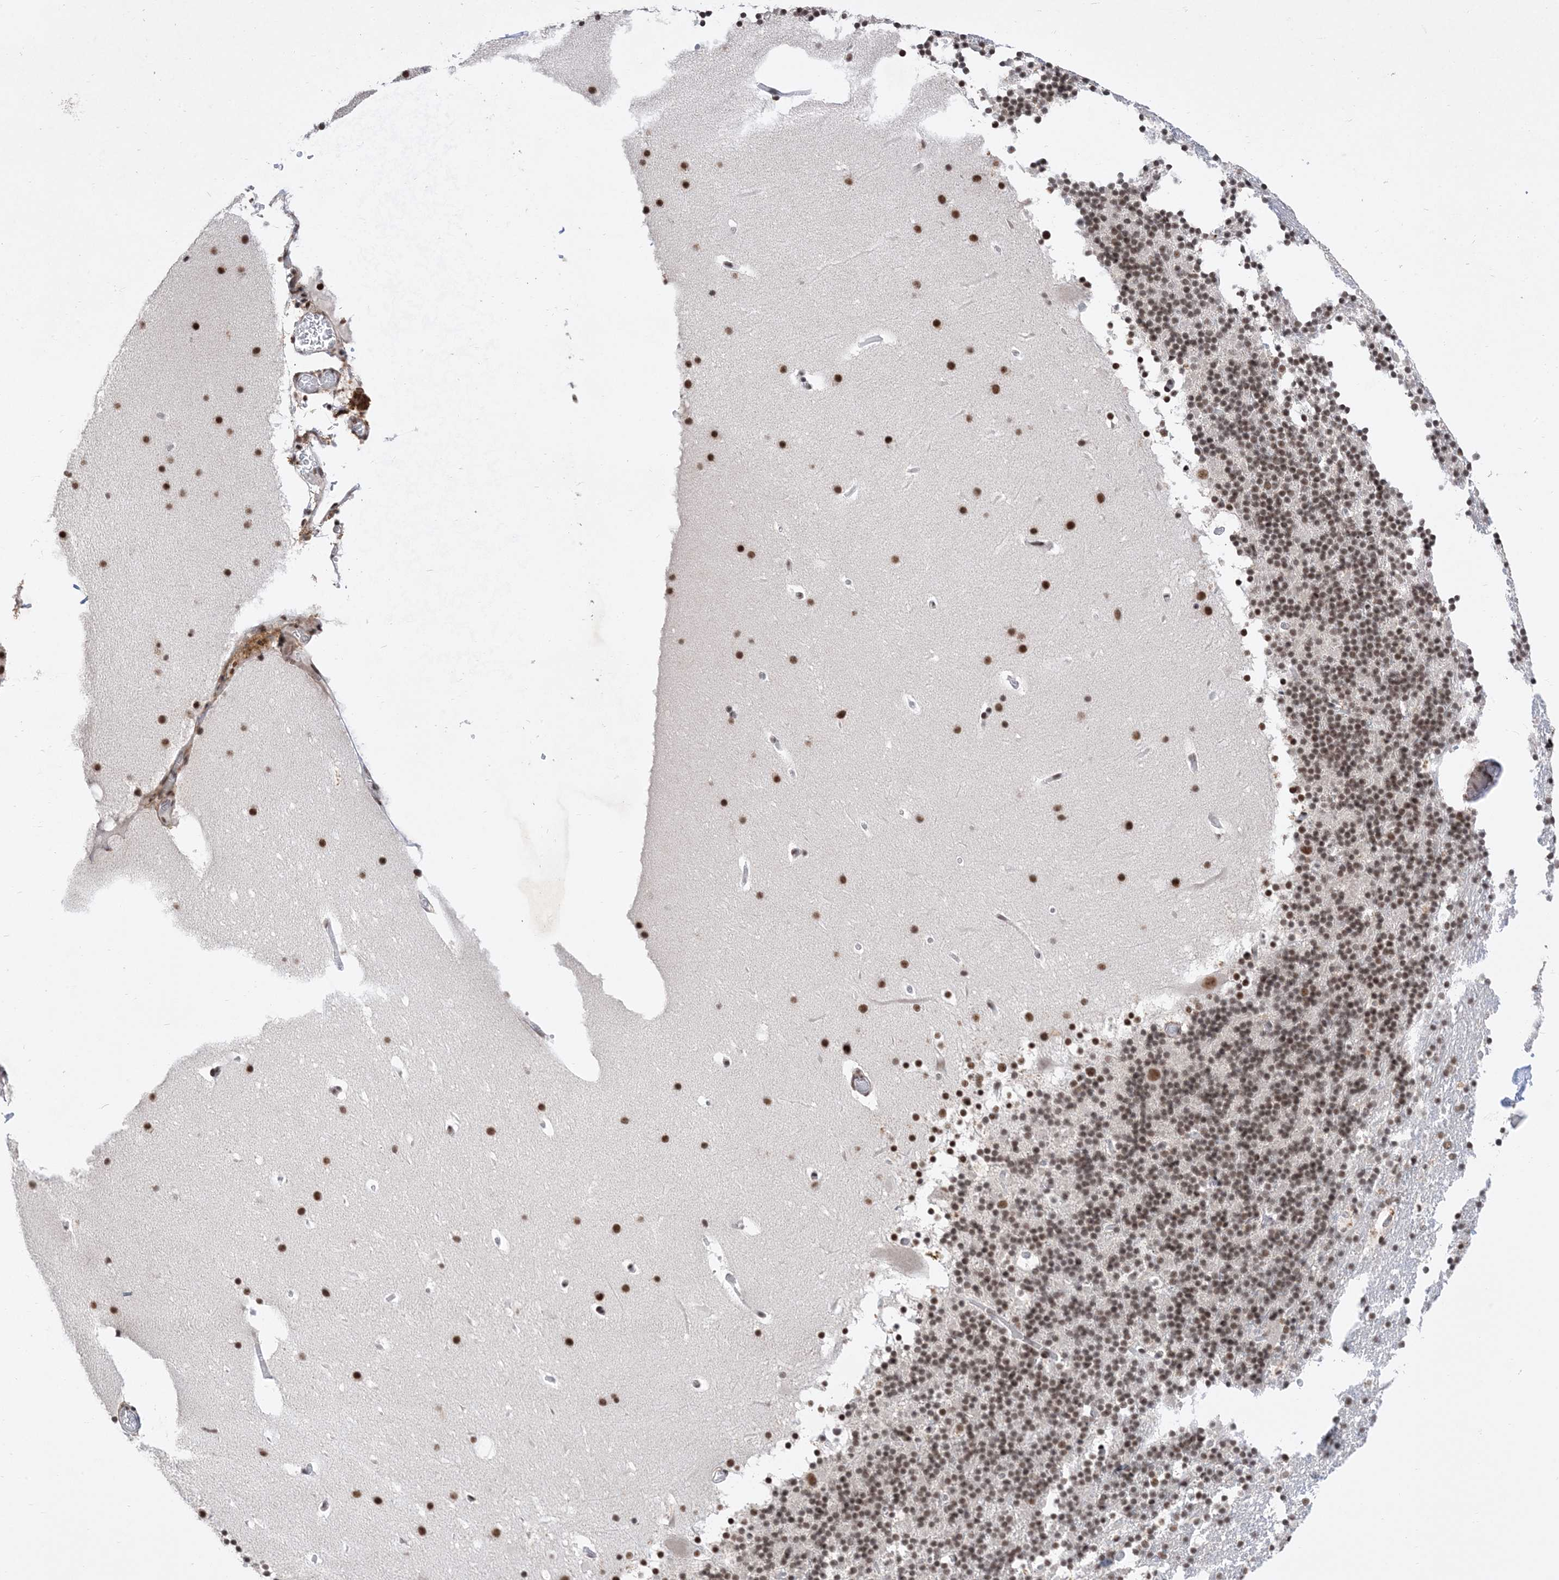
{"staining": {"intensity": "moderate", "quantity": ">75%", "location": "nuclear"}, "tissue": "cerebellum", "cell_type": "Cells in granular layer", "image_type": "normal", "snomed": [{"axis": "morphology", "description": "Normal tissue, NOS"}, {"axis": "topography", "description": "Cerebellum"}], "caption": "Cerebellum stained with DAB (3,3'-diaminobenzidine) IHC reveals medium levels of moderate nuclear staining in about >75% of cells in granular layer.", "gene": "SF3A3", "patient": {"sex": "male", "age": 57}}